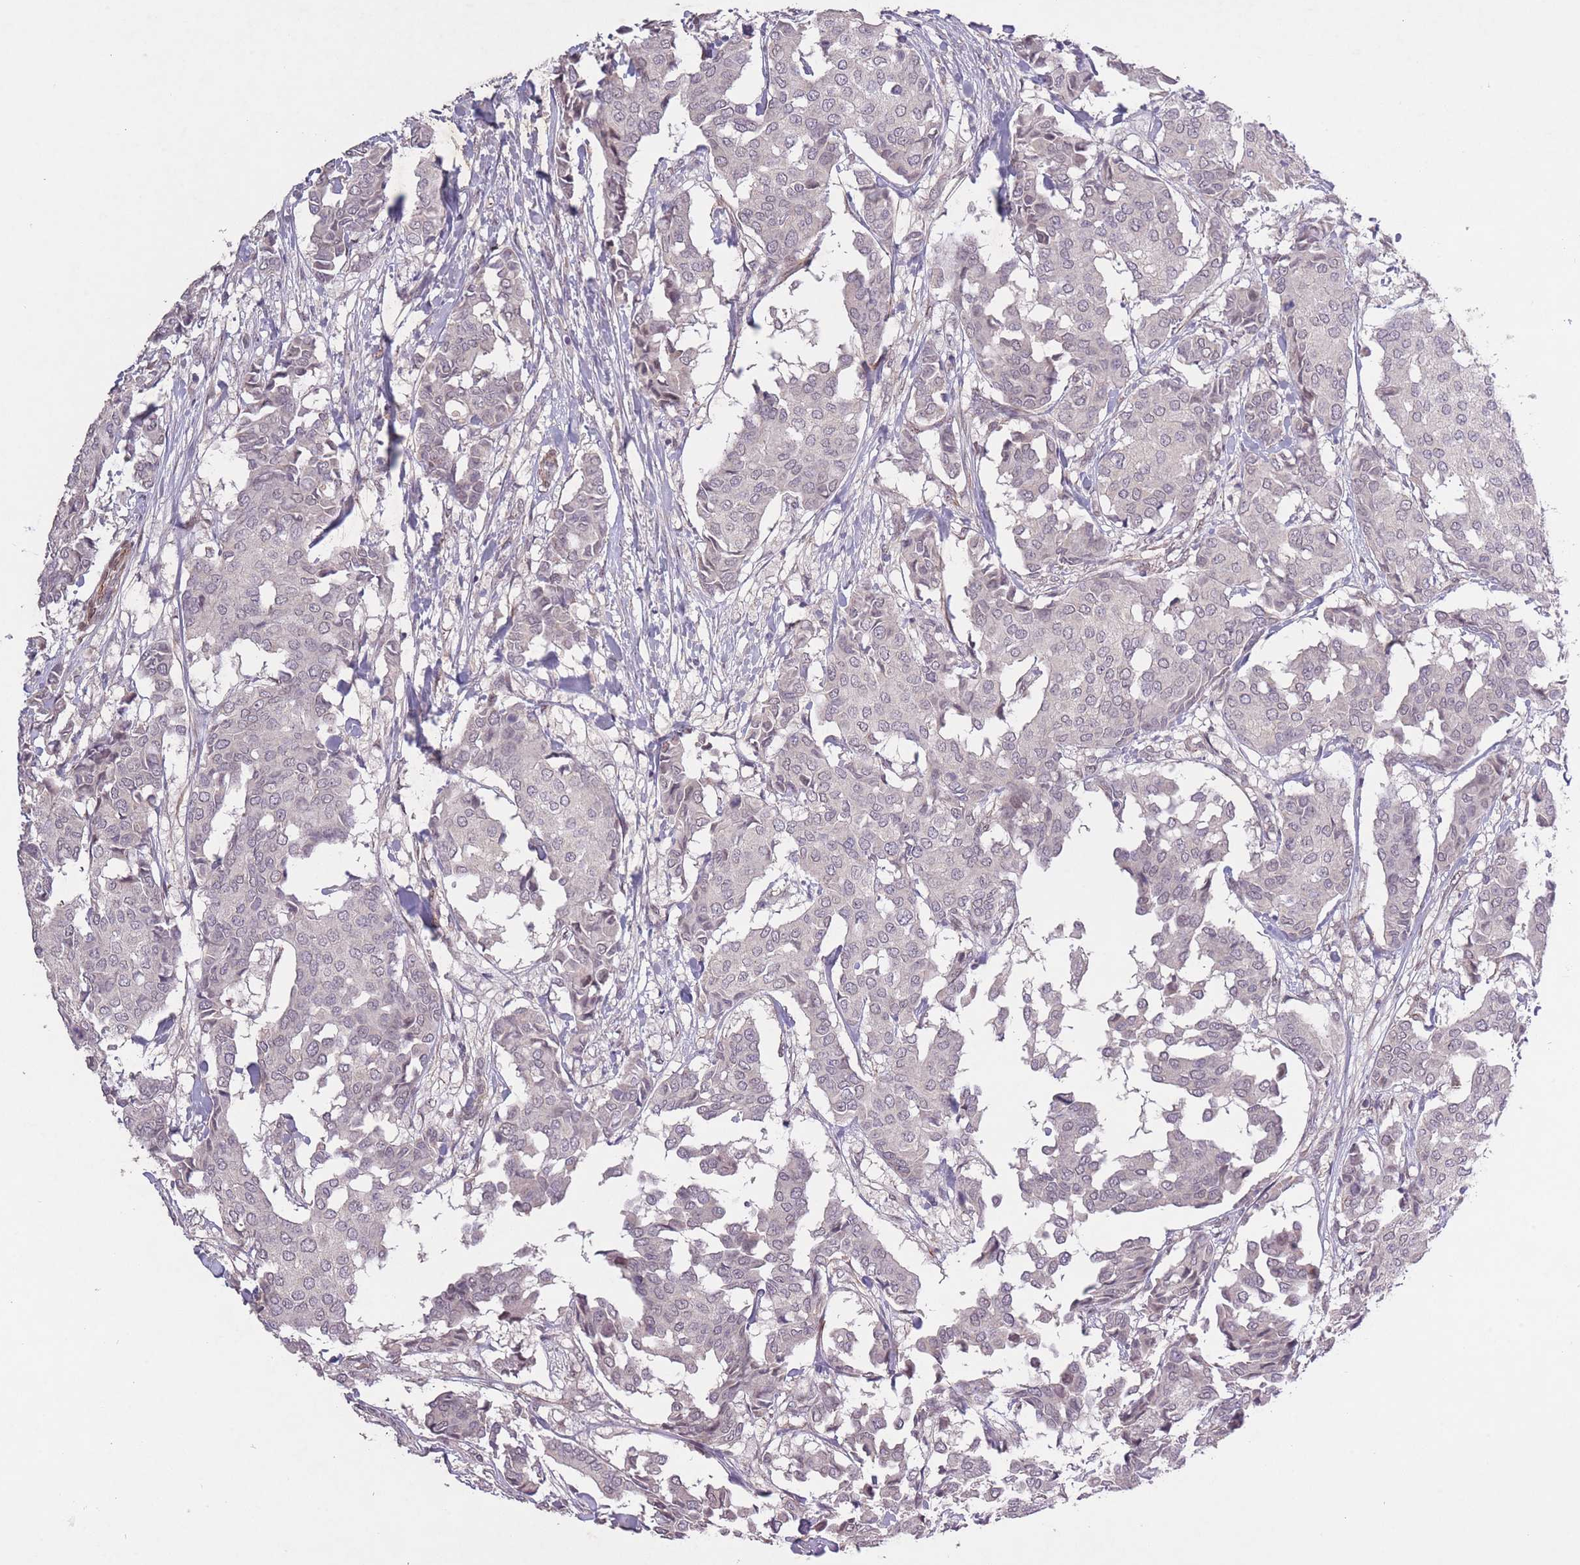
{"staining": {"intensity": "negative", "quantity": "none", "location": "none"}, "tissue": "breast cancer", "cell_type": "Tumor cells", "image_type": "cancer", "snomed": [{"axis": "morphology", "description": "Duct carcinoma"}, {"axis": "topography", "description": "Breast"}], "caption": "Immunohistochemistry (IHC) of human breast cancer shows no staining in tumor cells.", "gene": "CBX6", "patient": {"sex": "female", "age": 75}}